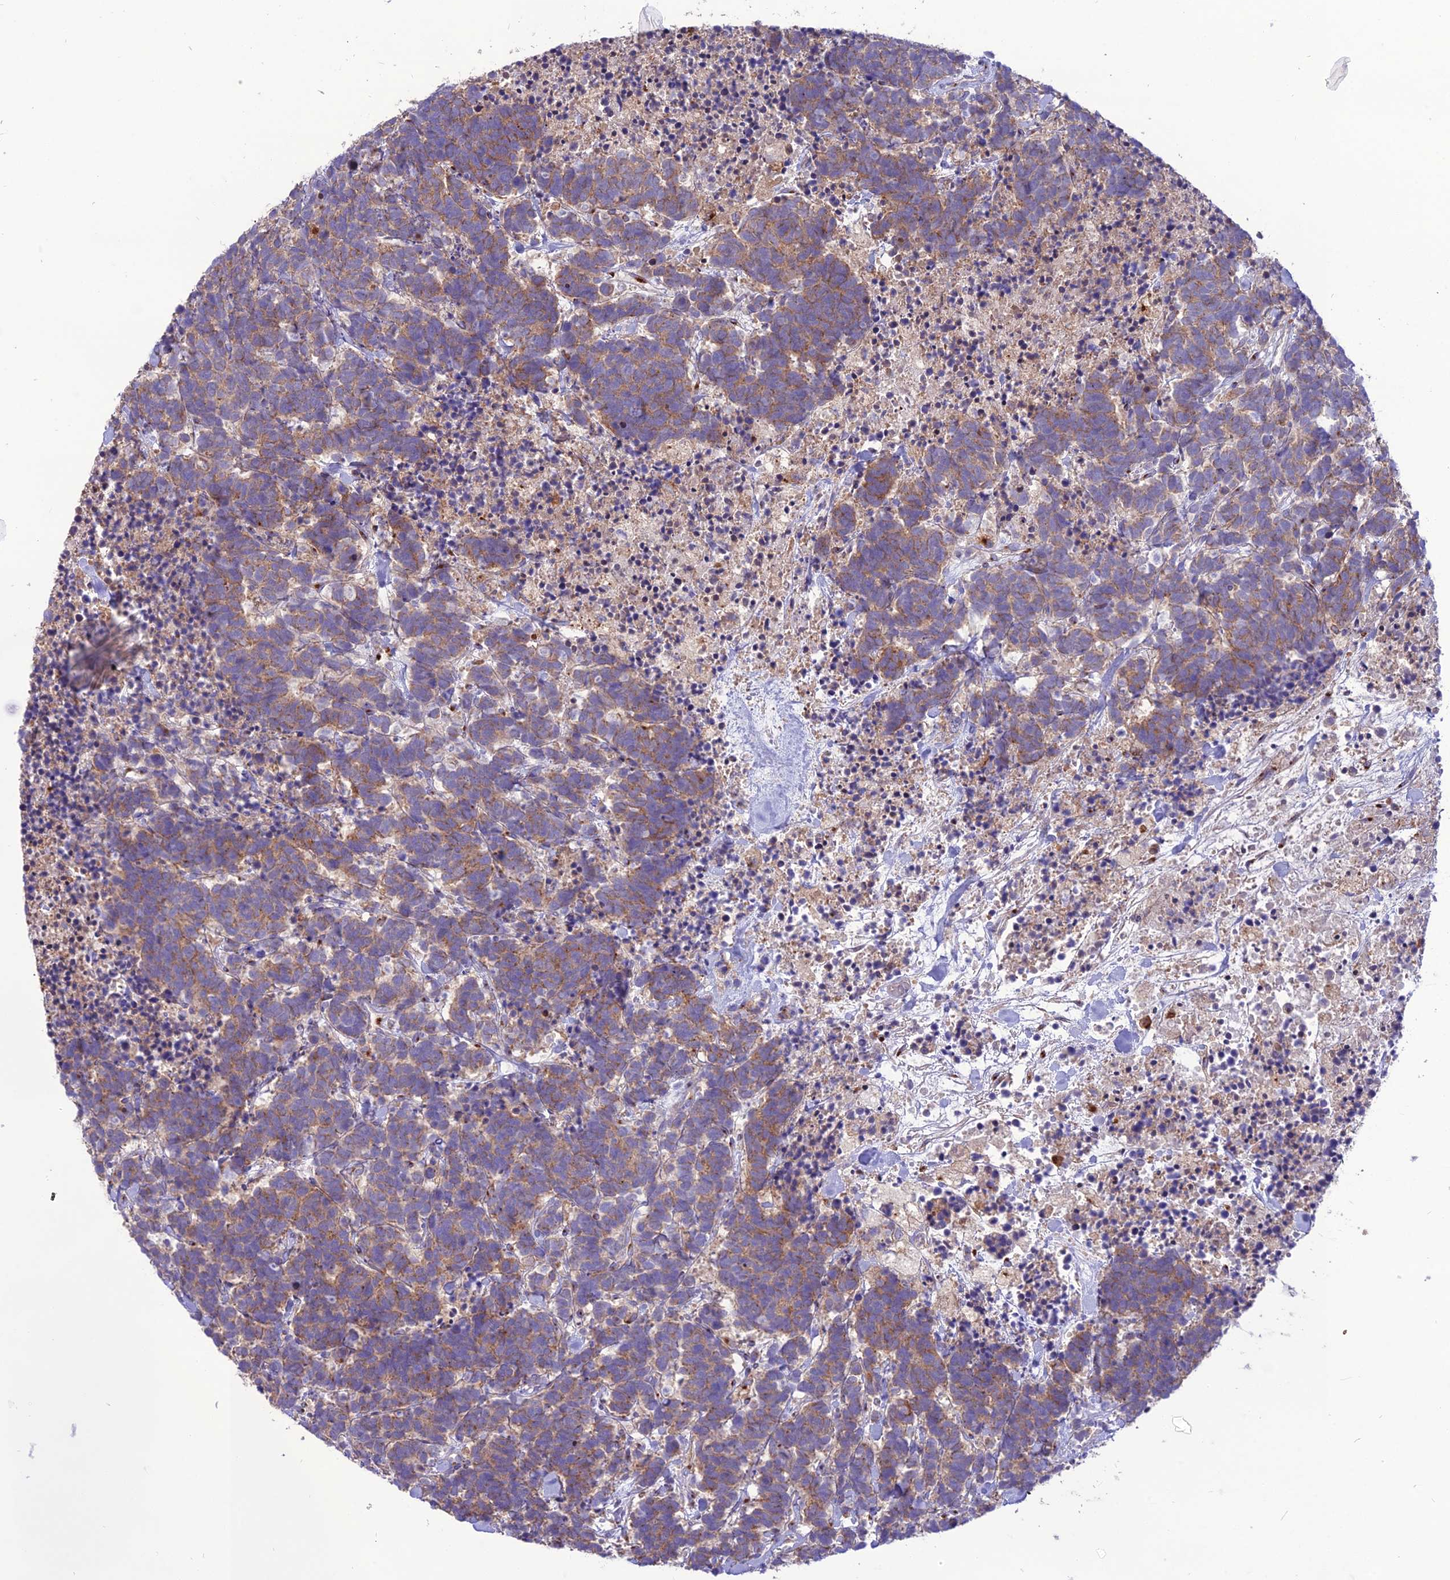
{"staining": {"intensity": "moderate", "quantity": "25%-75%", "location": "cytoplasmic/membranous"}, "tissue": "carcinoid", "cell_type": "Tumor cells", "image_type": "cancer", "snomed": [{"axis": "morphology", "description": "Carcinoma, NOS"}, {"axis": "morphology", "description": "Carcinoid, malignant, NOS"}, {"axis": "topography", "description": "Prostate"}], "caption": "High-power microscopy captured an immunohistochemistry histopathology image of carcinoid, revealing moderate cytoplasmic/membranous expression in about 25%-75% of tumor cells.", "gene": "SPRYD7", "patient": {"sex": "male", "age": 57}}